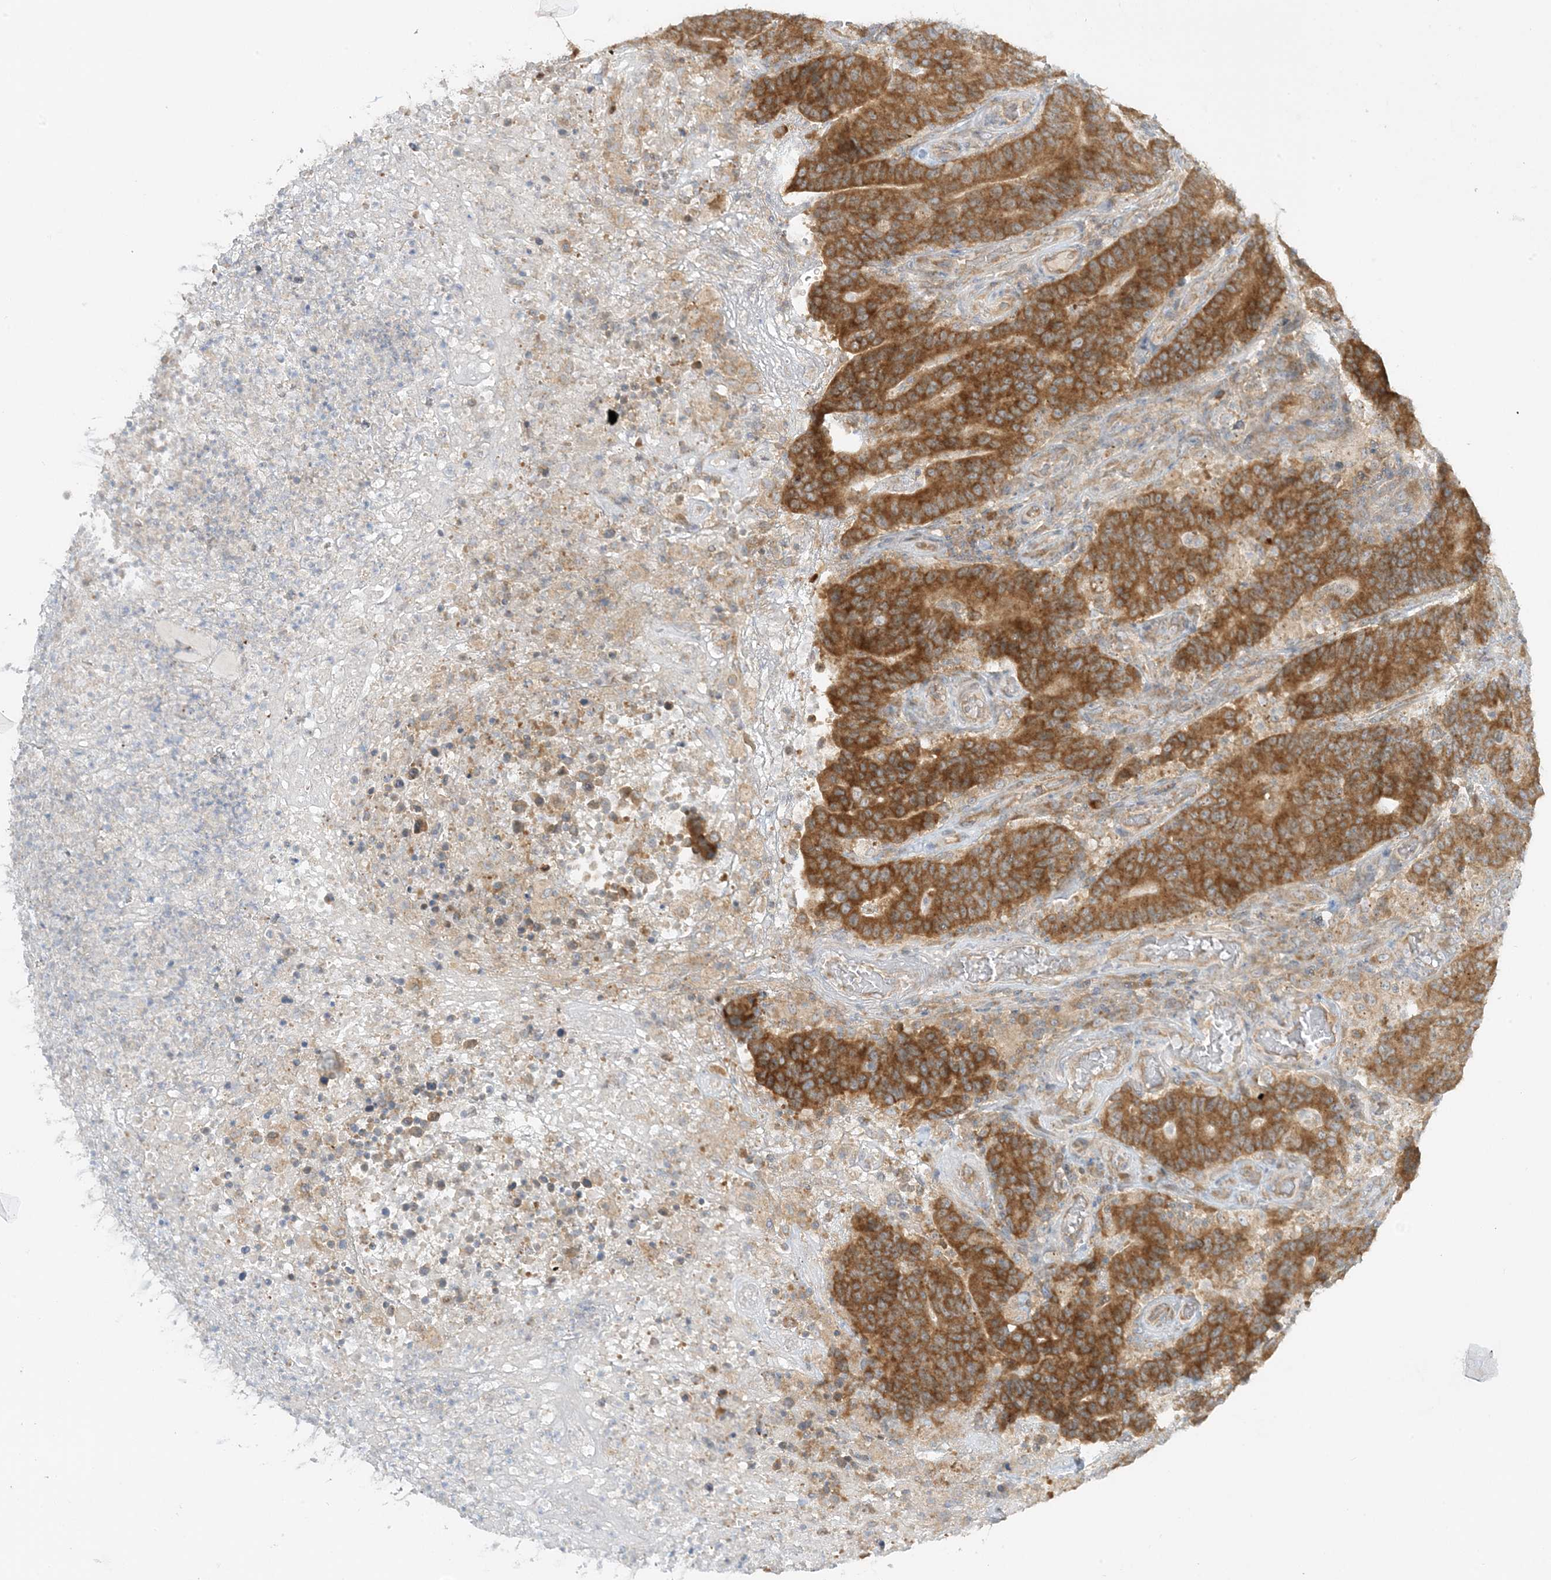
{"staining": {"intensity": "strong", "quantity": ">75%", "location": "cytoplasmic/membranous"}, "tissue": "colorectal cancer", "cell_type": "Tumor cells", "image_type": "cancer", "snomed": [{"axis": "morphology", "description": "Normal tissue, NOS"}, {"axis": "morphology", "description": "Adenocarcinoma, NOS"}, {"axis": "topography", "description": "Colon"}], "caption": "The photomicrograph shows staining of colorectal adenocarcinoma, revealing strong cytoplasmic/membranous protein positivity (brown color) within tumor cells.", "gene": "RPP40", "patient": {"sex": "female", "age": 75}}